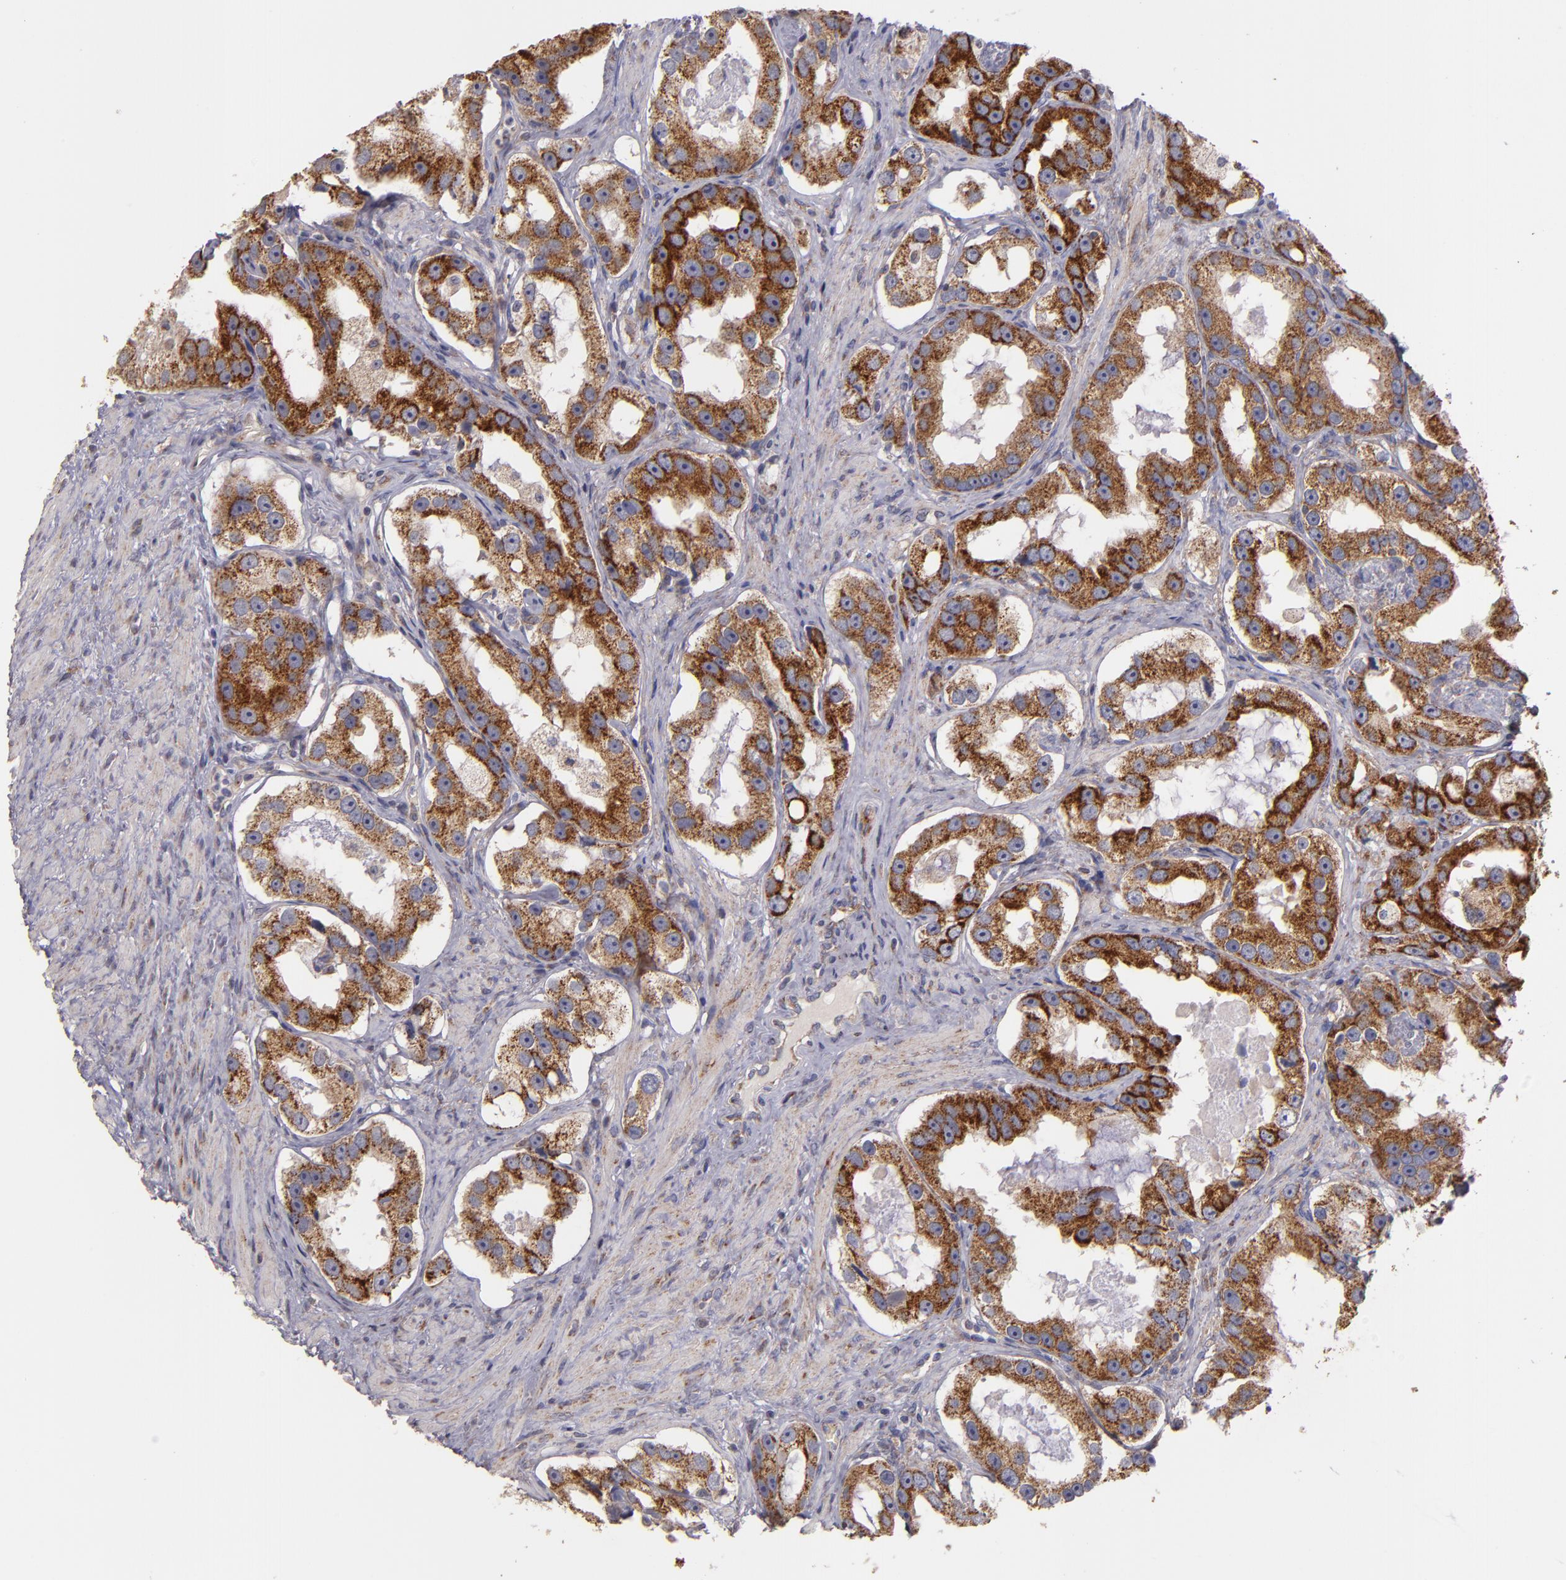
{"staining": {"intensity": "strong", "quantity": ">75%", "location": "cytoplasmic/membranous"}, "tissue": "prostate cancer", "cell_type": "Tumor cells", "image_type": "cancer", "snomed": [{"axis": "morphology", "description": "Adenocarcinoma, High grade"}, {"axis": "topography", "description": "Prostate"}], "caption": "Immunohistochemical staining of human adenocarcinoma (high-grade) (prostate) reveals high levels of strong cytoplasmic/membranous protein expression in about >75% of tumor cells. (DAB (3,3'-diaminobenzidine) IHC, brown staining for protein, blue staining for nuclei).", "gene": "CLTA", "patient": {"sex": "male", "age": 63}}